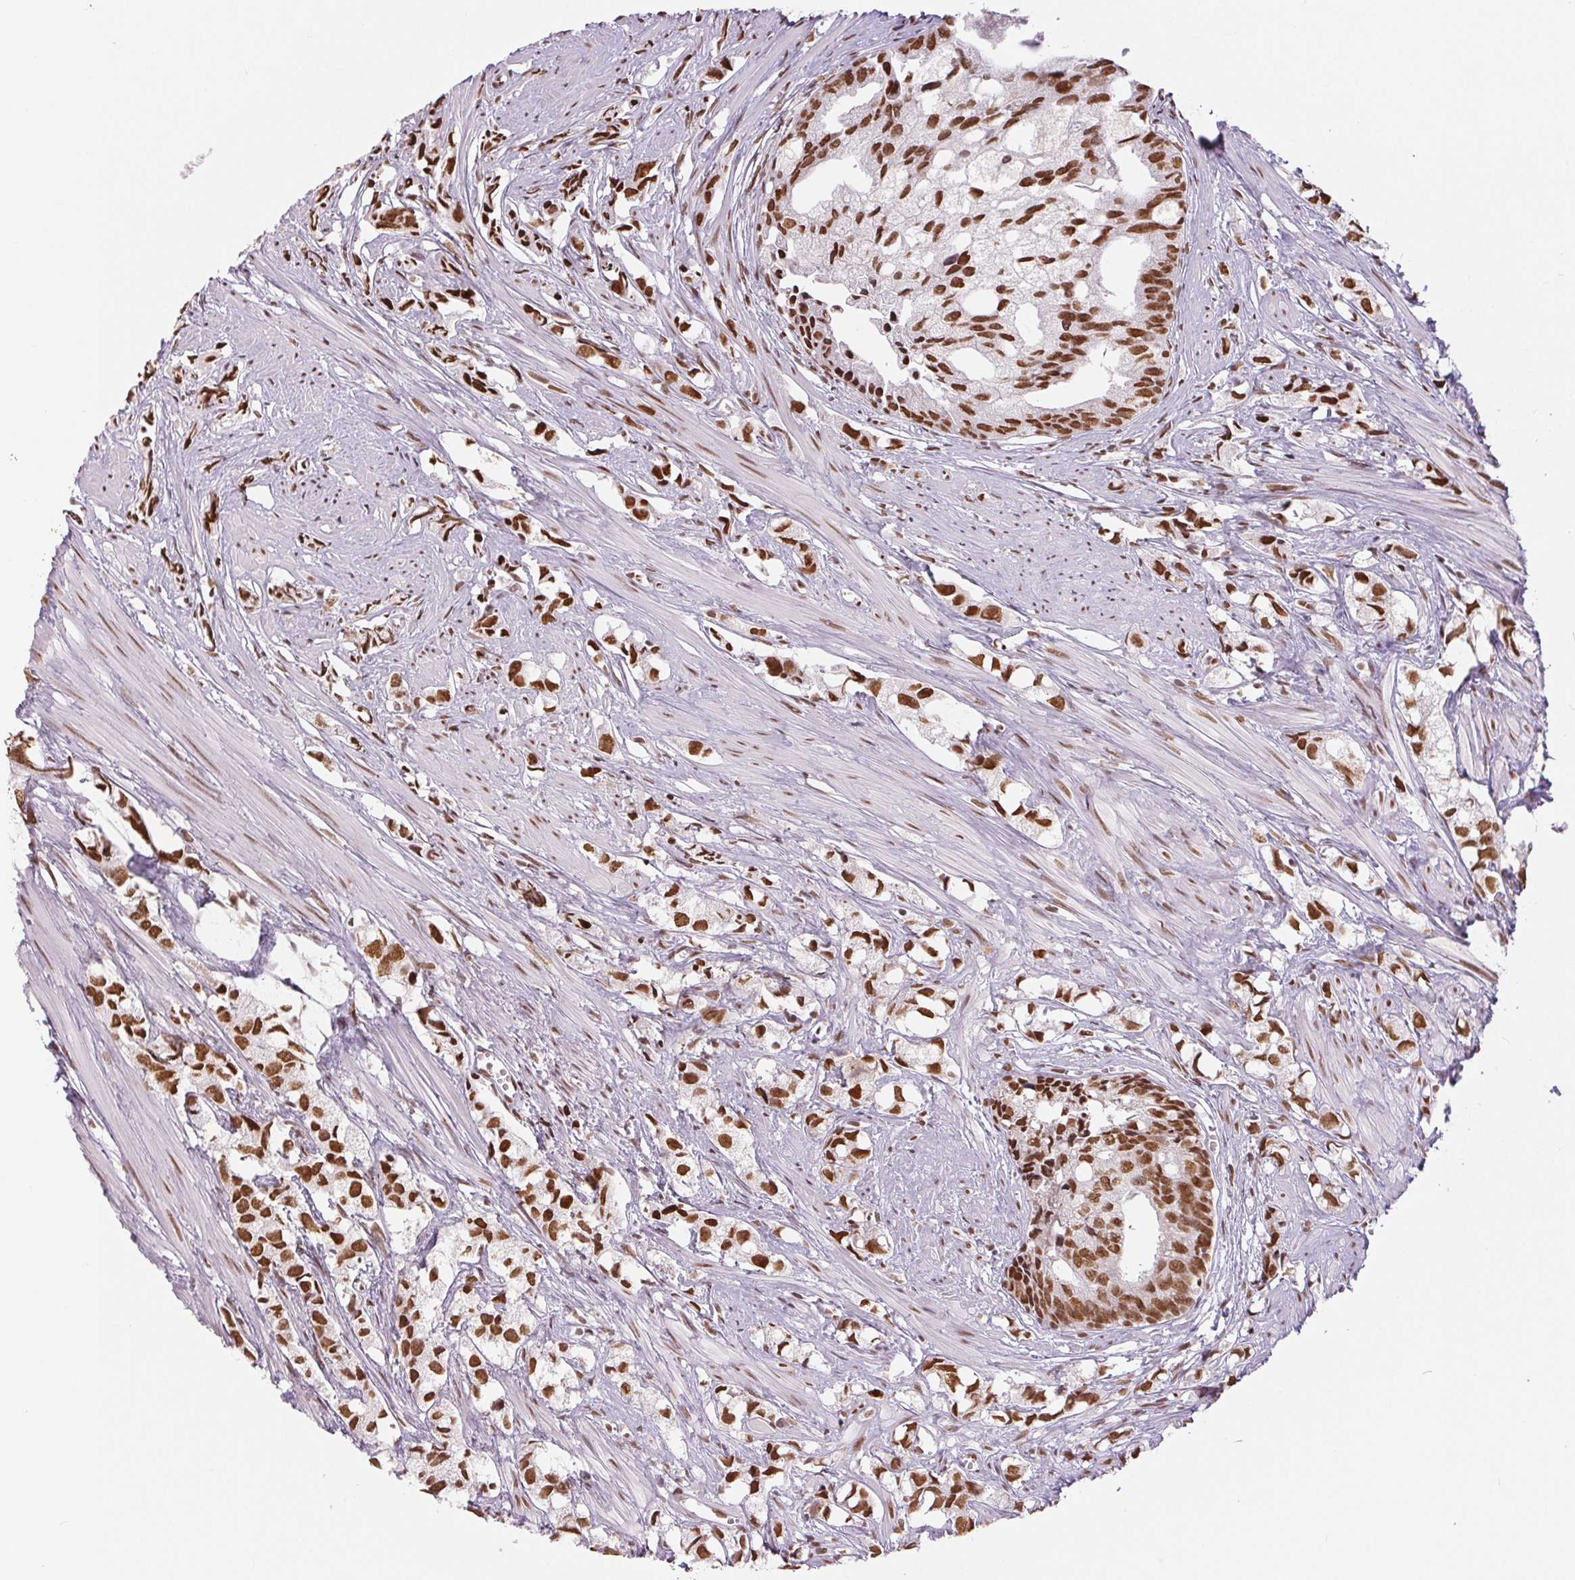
{"staining": {"intensity": "strong", "quantity": ">75%", "location": "nuclear"}, "tissue": "prostate cancer", "cell_type": "Tumor cells", "image_type": "cancer", "snomed": [{"axis": "morphology", "description": "Adenocarcinoma, High grade"}, {"axis": "topography", "description": "Prostate"}], "caption": "High-grade adenocarcinoma (prostate) stained for a protein shows strong nuclear positivity in tumor cells. (IHC, brightfield microscopy, high magnification).", "gene": "NFE2L1", "patient": {"sex": "male", "age": 58}}